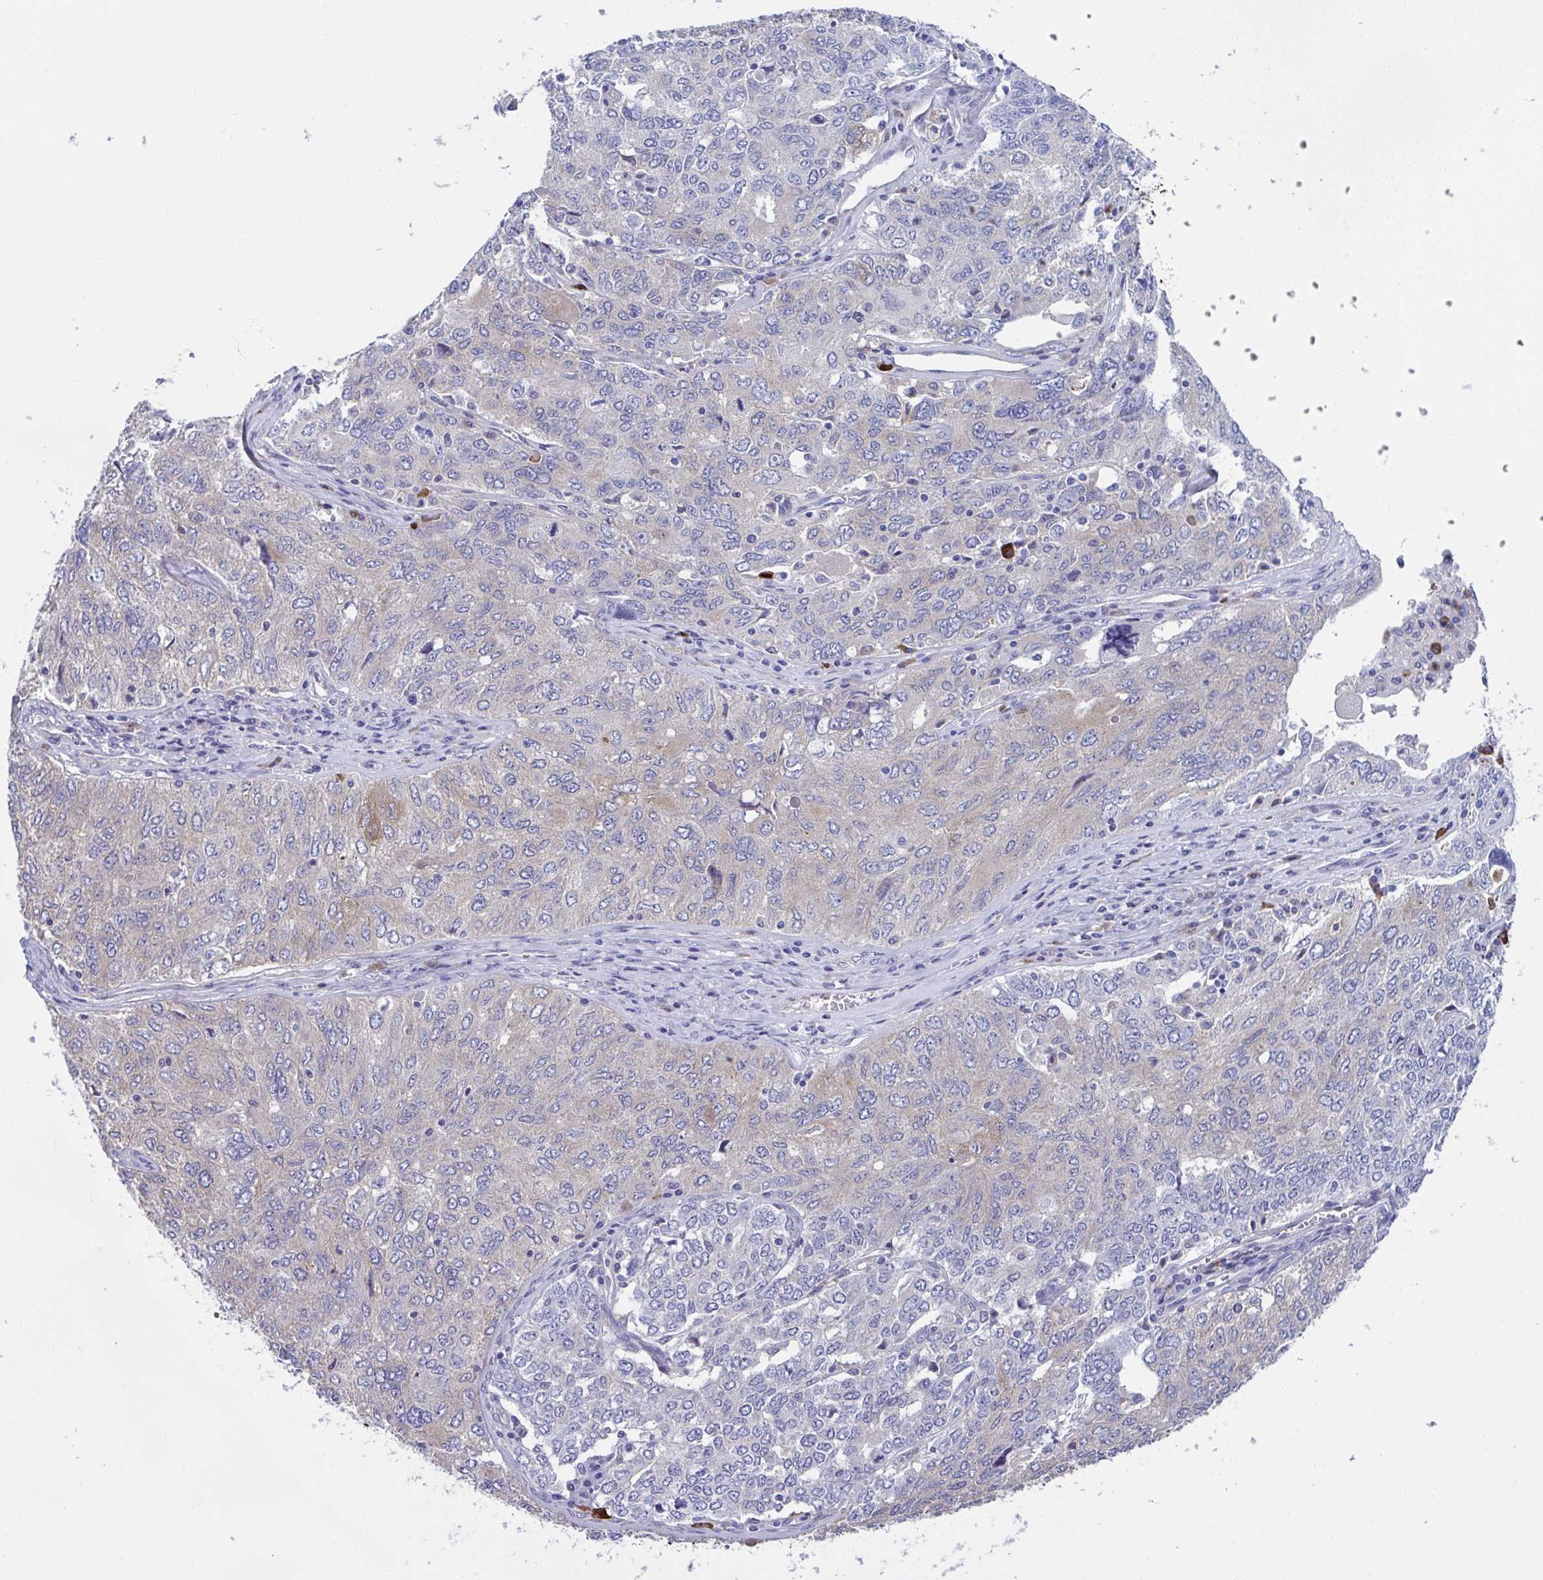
{"staining": {"intensity": "weak", "quantity": "<25%", "location": "cytoplasmic/membranous"}, "tissue": "ovarian cancer", "cell_type": "Tumor cells", "image_type": "cancer", "snomed": [{"axis": "morphology", "description": "Carcinoma, endometroid"}, {"axis": "topography", "description": "Ovary"}], "caption": "Immunohistochemistry (IHC) of human endometroid carcinoma (ovarian) exhibits no expression in tumor cells. (DAB immunohistochemistry (IHC) with hematoxylin counter stain).", "gene": "LPIN3", "patient": {"sex": "female", "age": 62}}